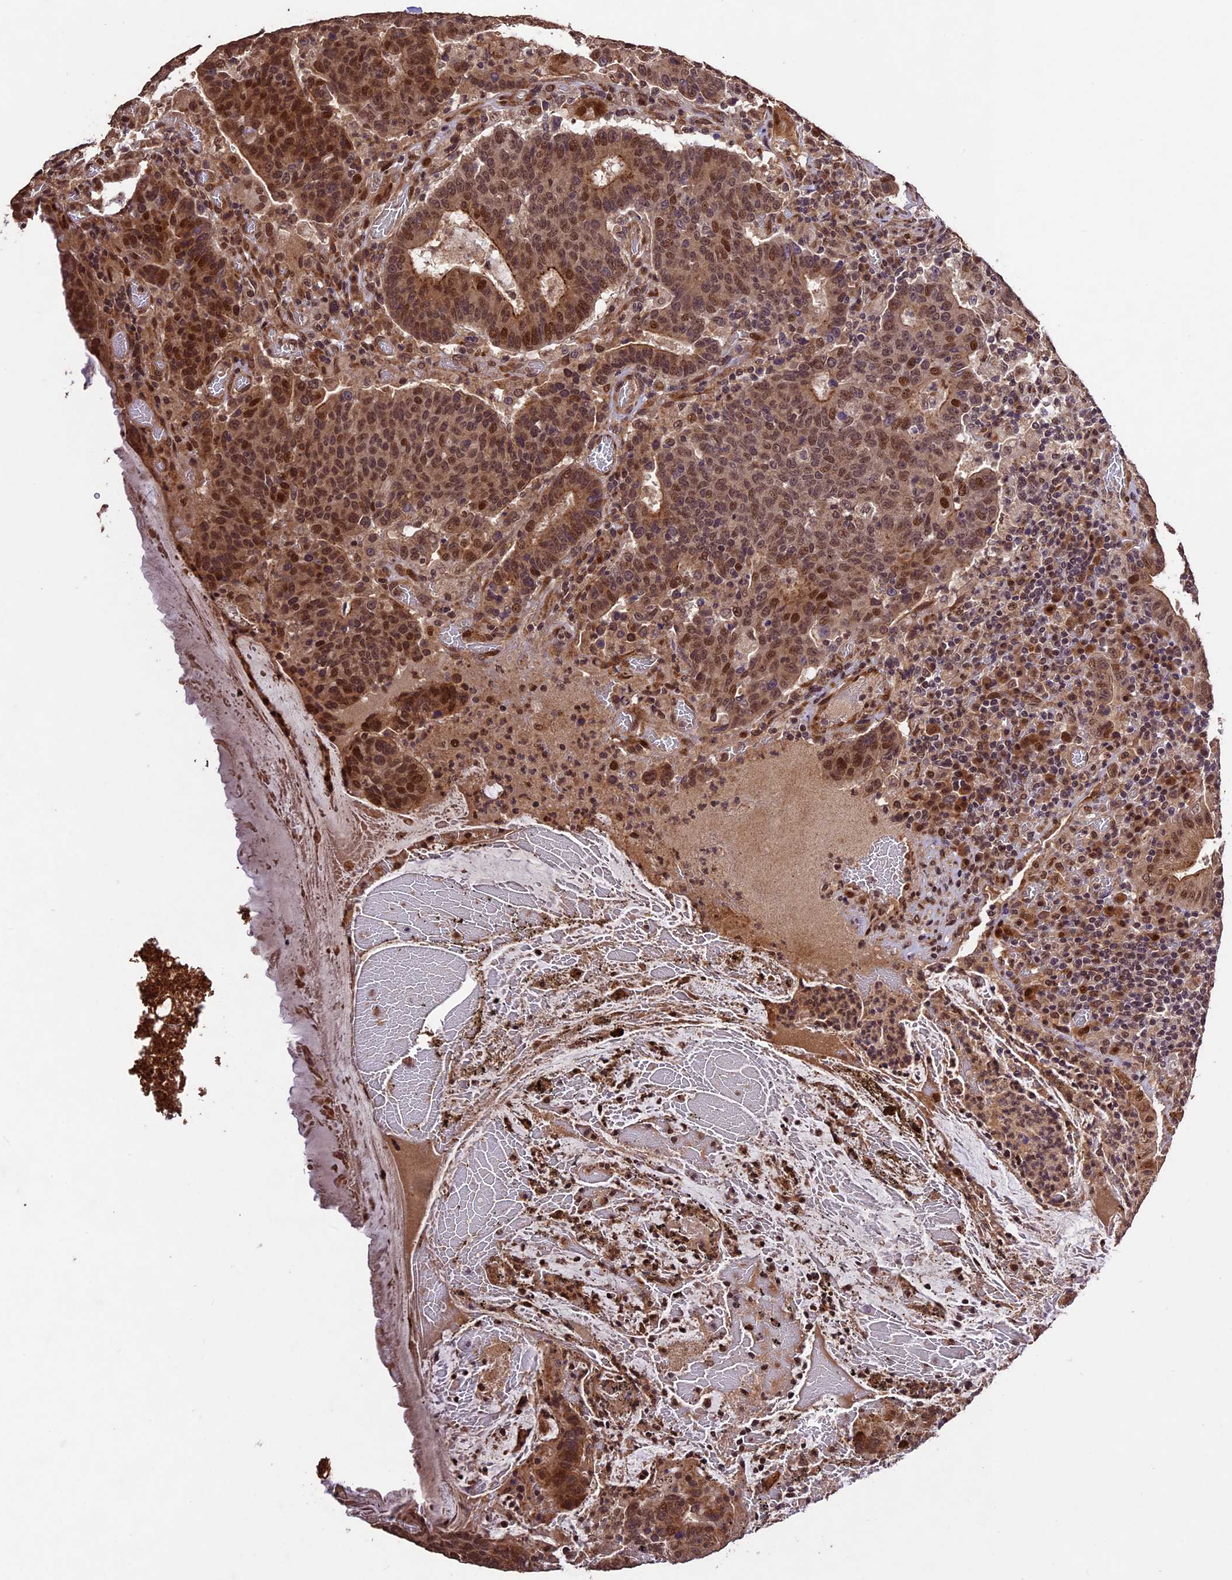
{"staining": {"intensity": "moderate", "quantity": ">75%", "location": "cytoplasmic/membranous,nuclear"}, "tissue": "colorectal cancer", "cell_type": "Tumor cells", "image_type": "cancer", "snomed": [{"axis": "morphology", "description": "Adenocarcinoma, NOS"}, {"axis": "topography", "description": "Colon"}], "caption": "This image shows IHC staining of colorectal cancer, with medium moderate cytoplasmic/membranous and nuclear expression in about >75% of tumor cells.", "gene": "CDKN2AIP", "patient": {"sex": "female", "age": 75}}